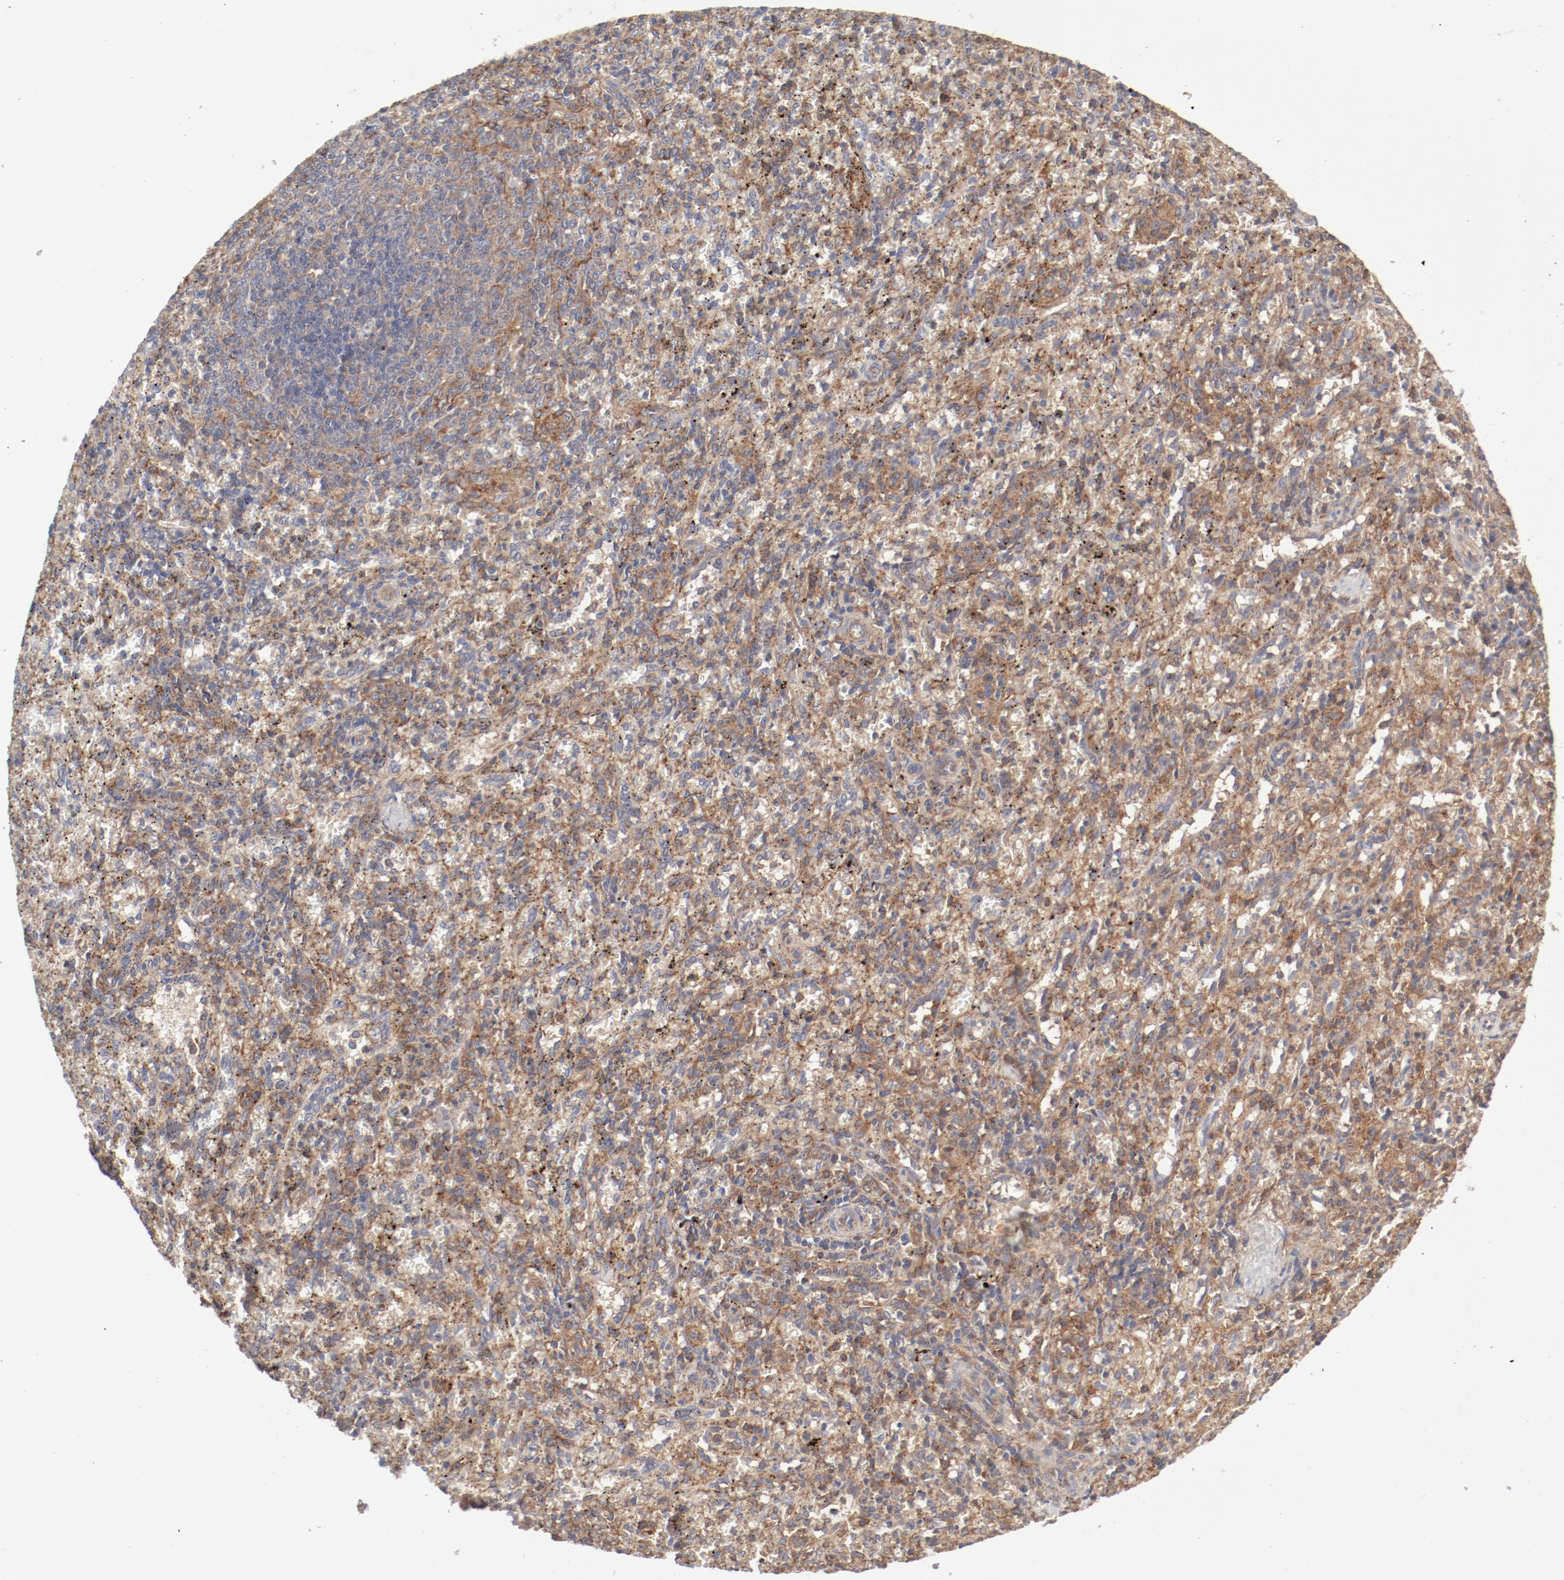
{"staining": {"intensity": "moderate", "quantity": ">75%", "location": "cytoplasmic/membranous"}, "tissue": "spleen", "cell_type": "Cells in red pulp", "image_type": "normal", "snomed": [{"axis": "morphology", "description": "Normal tissue, NOS"}, {"axis": "topography", "description": "Spleen"}], "caption": "Protein staining of normal spleen shows moderate cytoplasmic/membranous staining in about >75% of cells in red pulp. The staining was performed using DAB, with brown indicating positive protein expression. Nuclei are stained blue with hematoxylin.", "gene": "AP2A1", "patient": {"sex": "female", "age": 10}}